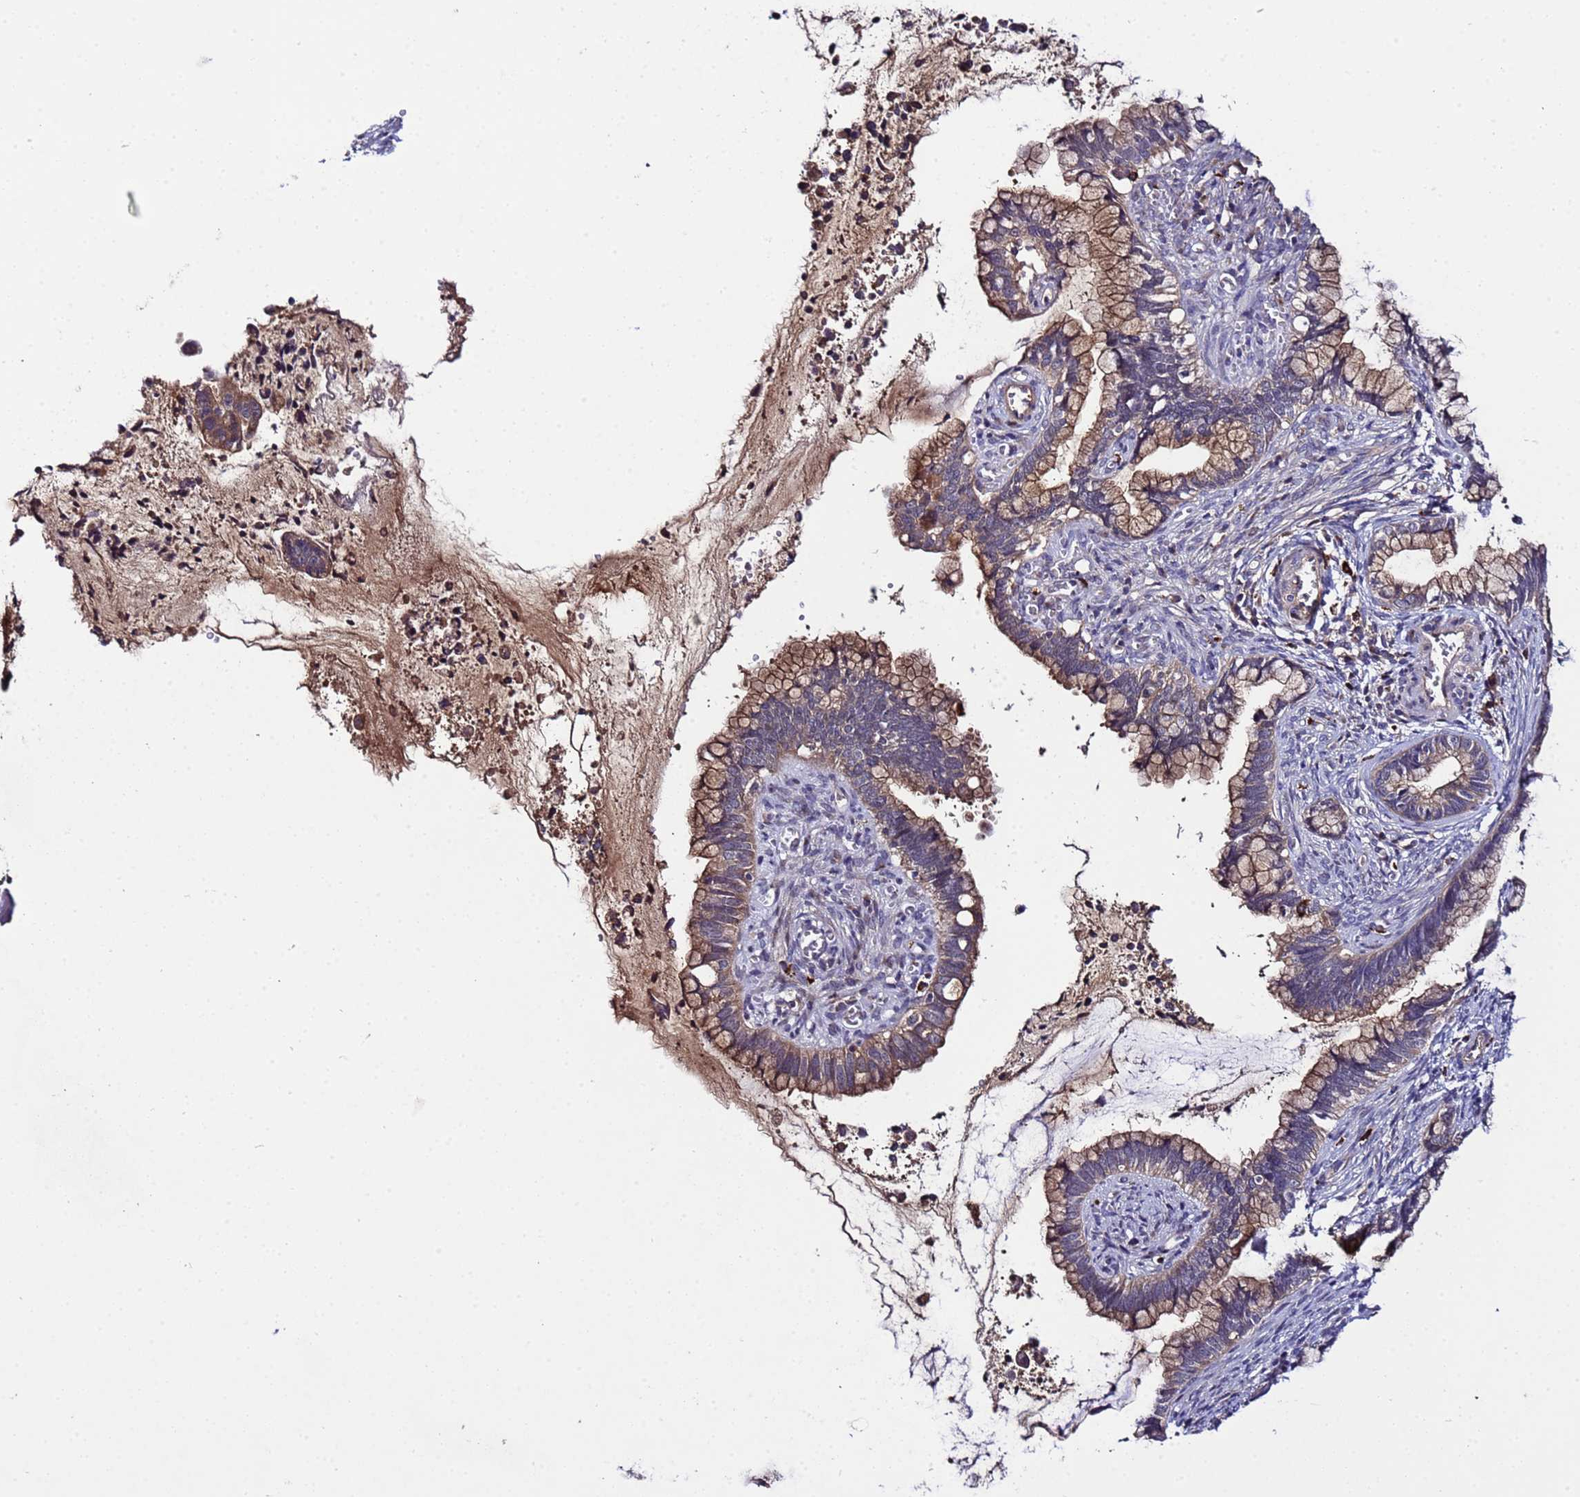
{"staining": {"intensity": "moderate", "quantity": ">75%", "location": "cytoplasmic/membranous"}, "tissue": "cervical cancer", "cell_type": "Tumor cells", "image_type": "cancer", "snomed": [{"axis": "morphology", "description": "Adenocarcinoma, NOS"}, {"axis": "topography", "description": "Cervix"}], "caption": "Tumor cells exhibit moderate cytoplasmic/membranous staining in about >75% of cells in cervical cancer.", "gene": "PLXDC2", "patient": {"sex": "female", "age": 44}}